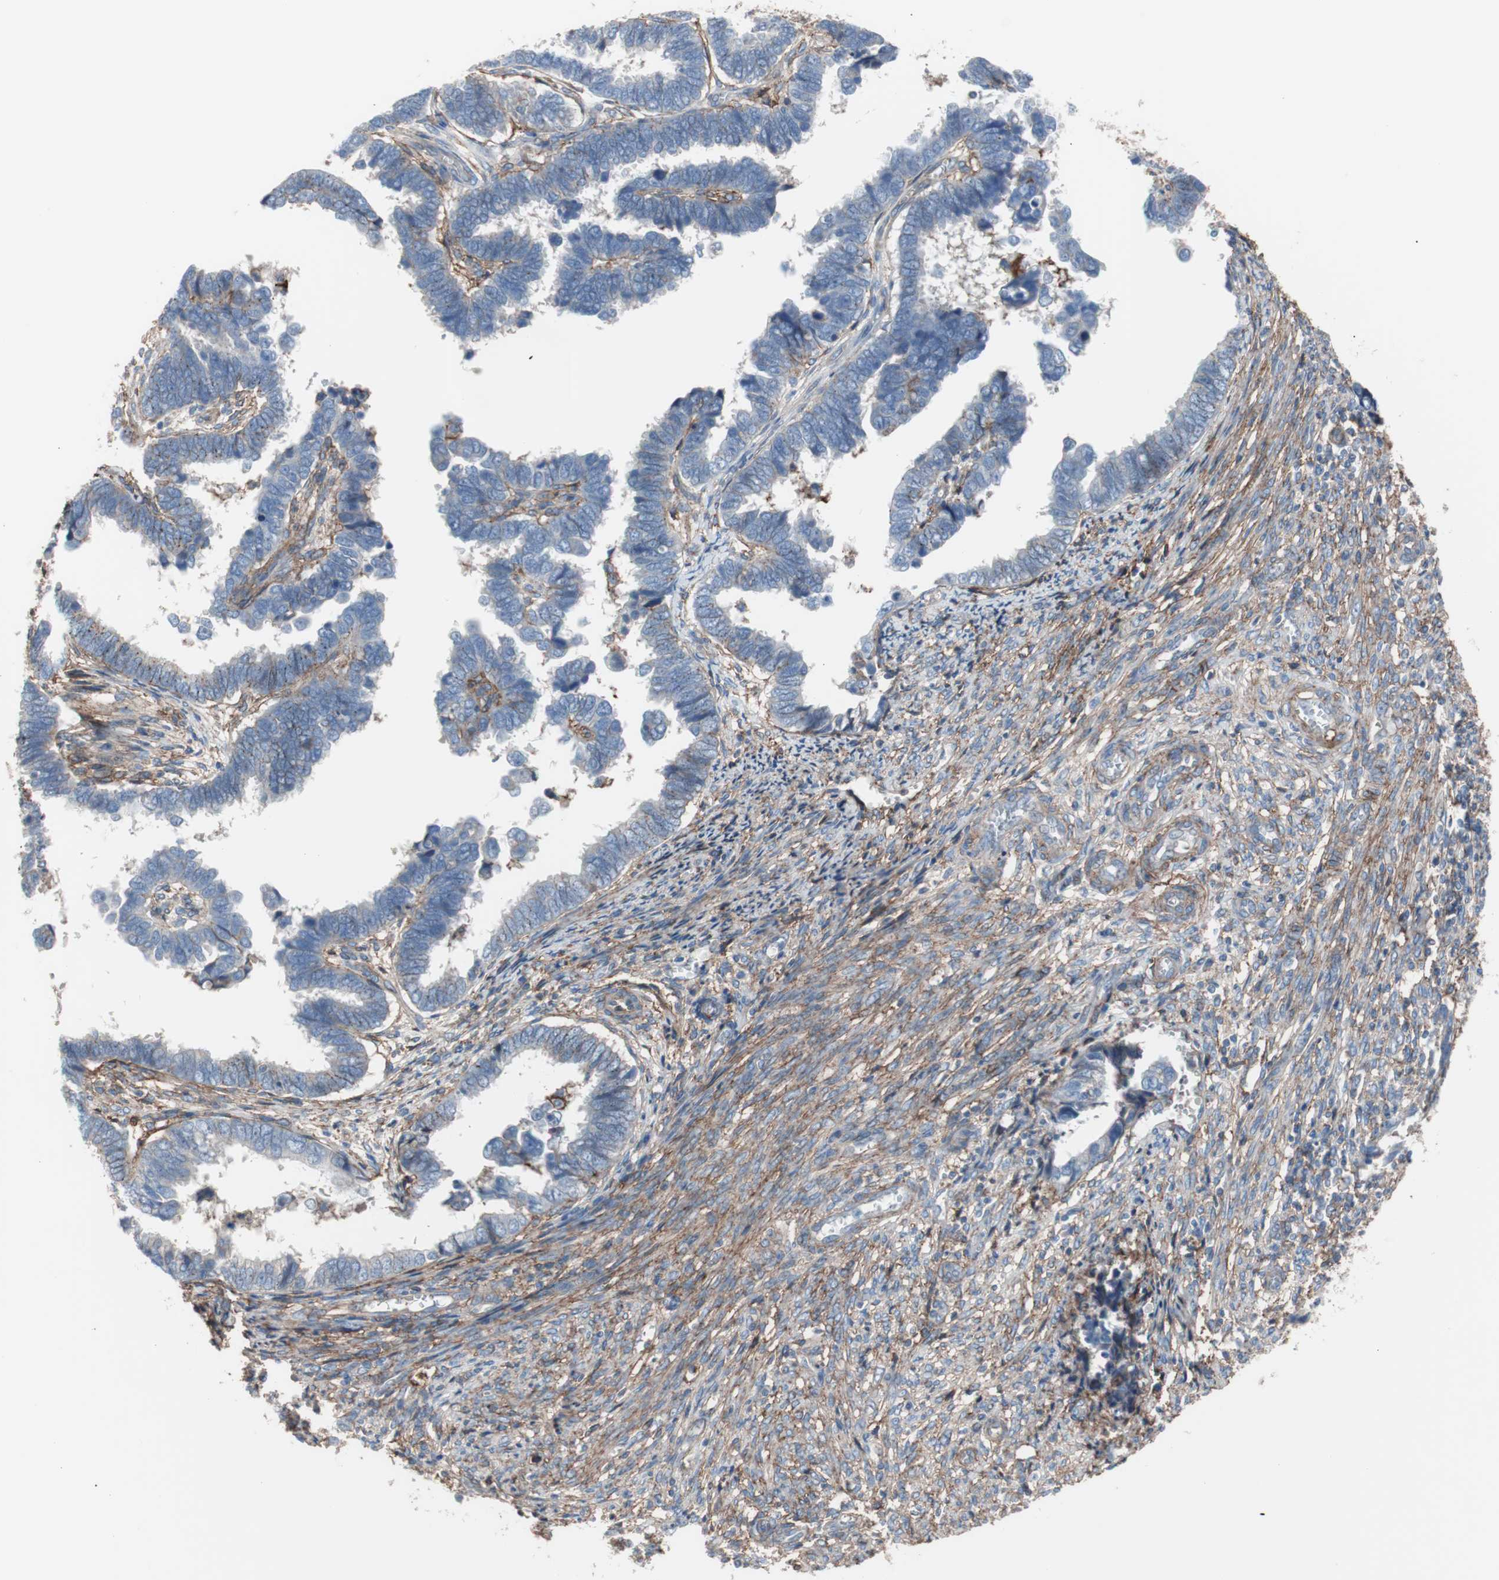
{"staining": {"intensity": "negative", "quantity": "none", "location": "none"}, "tissue": "endometrial cancer", "cell_type": "Tumor cells", "image_type": "cancer", "snomed": [{"axis": "morphology", "description": "Adenocarcinoma, NOS"}, {"axis": "topography", "description": "Endometrium"}], "caption": "Immunohistochemistry (IHC) micrograph of neoplastic tissue: human adenocarcinoma (endometrial) stained with DAB reveals no significant protein expression in tumor cells.", "gene": "CD81", "patient": {"sex": "female", "age": 75}}